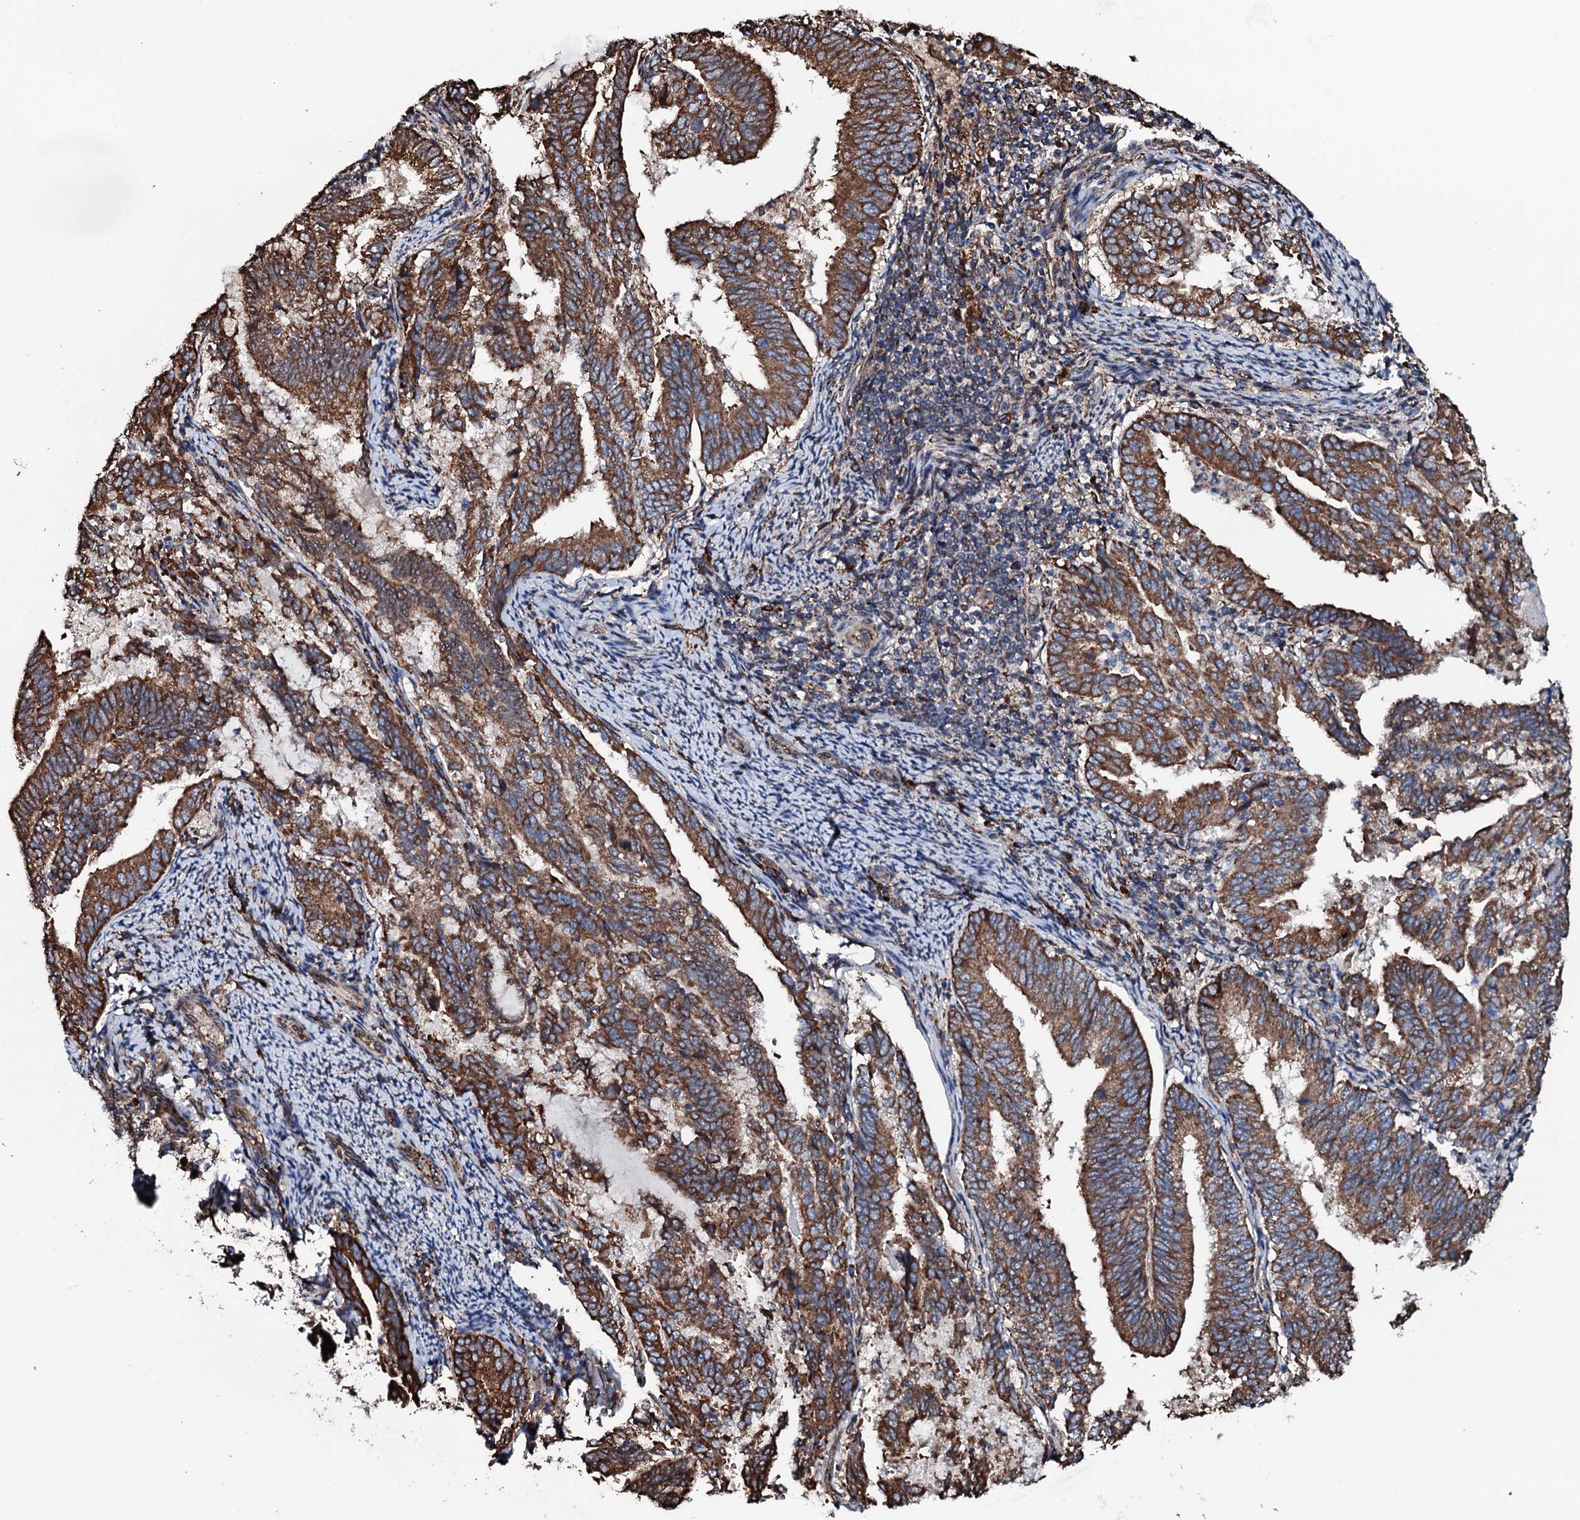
{"staining": {"intensity": "strong", "quantity": ">75%", "location": "cytoplasmic/membranous"}, "tissue": "endometrial cancer", "cell_type": "Tumor cells", "image_type": "cancer", "snomed": [{"axis": "morphology", "description": "Adenocarcinoma, NOS"}, {"axis": "topography", "description": "Endometrium"}], "caption": "A brown stain highlights strong cytoplasmic/membranous staining of a protein in adenocarcinoma (endometrial) tumor cells. (IHC, brightfield microscopy, high magnification).", "gene": "RAB12", "patient": {"sex": "female", "age": 80}}